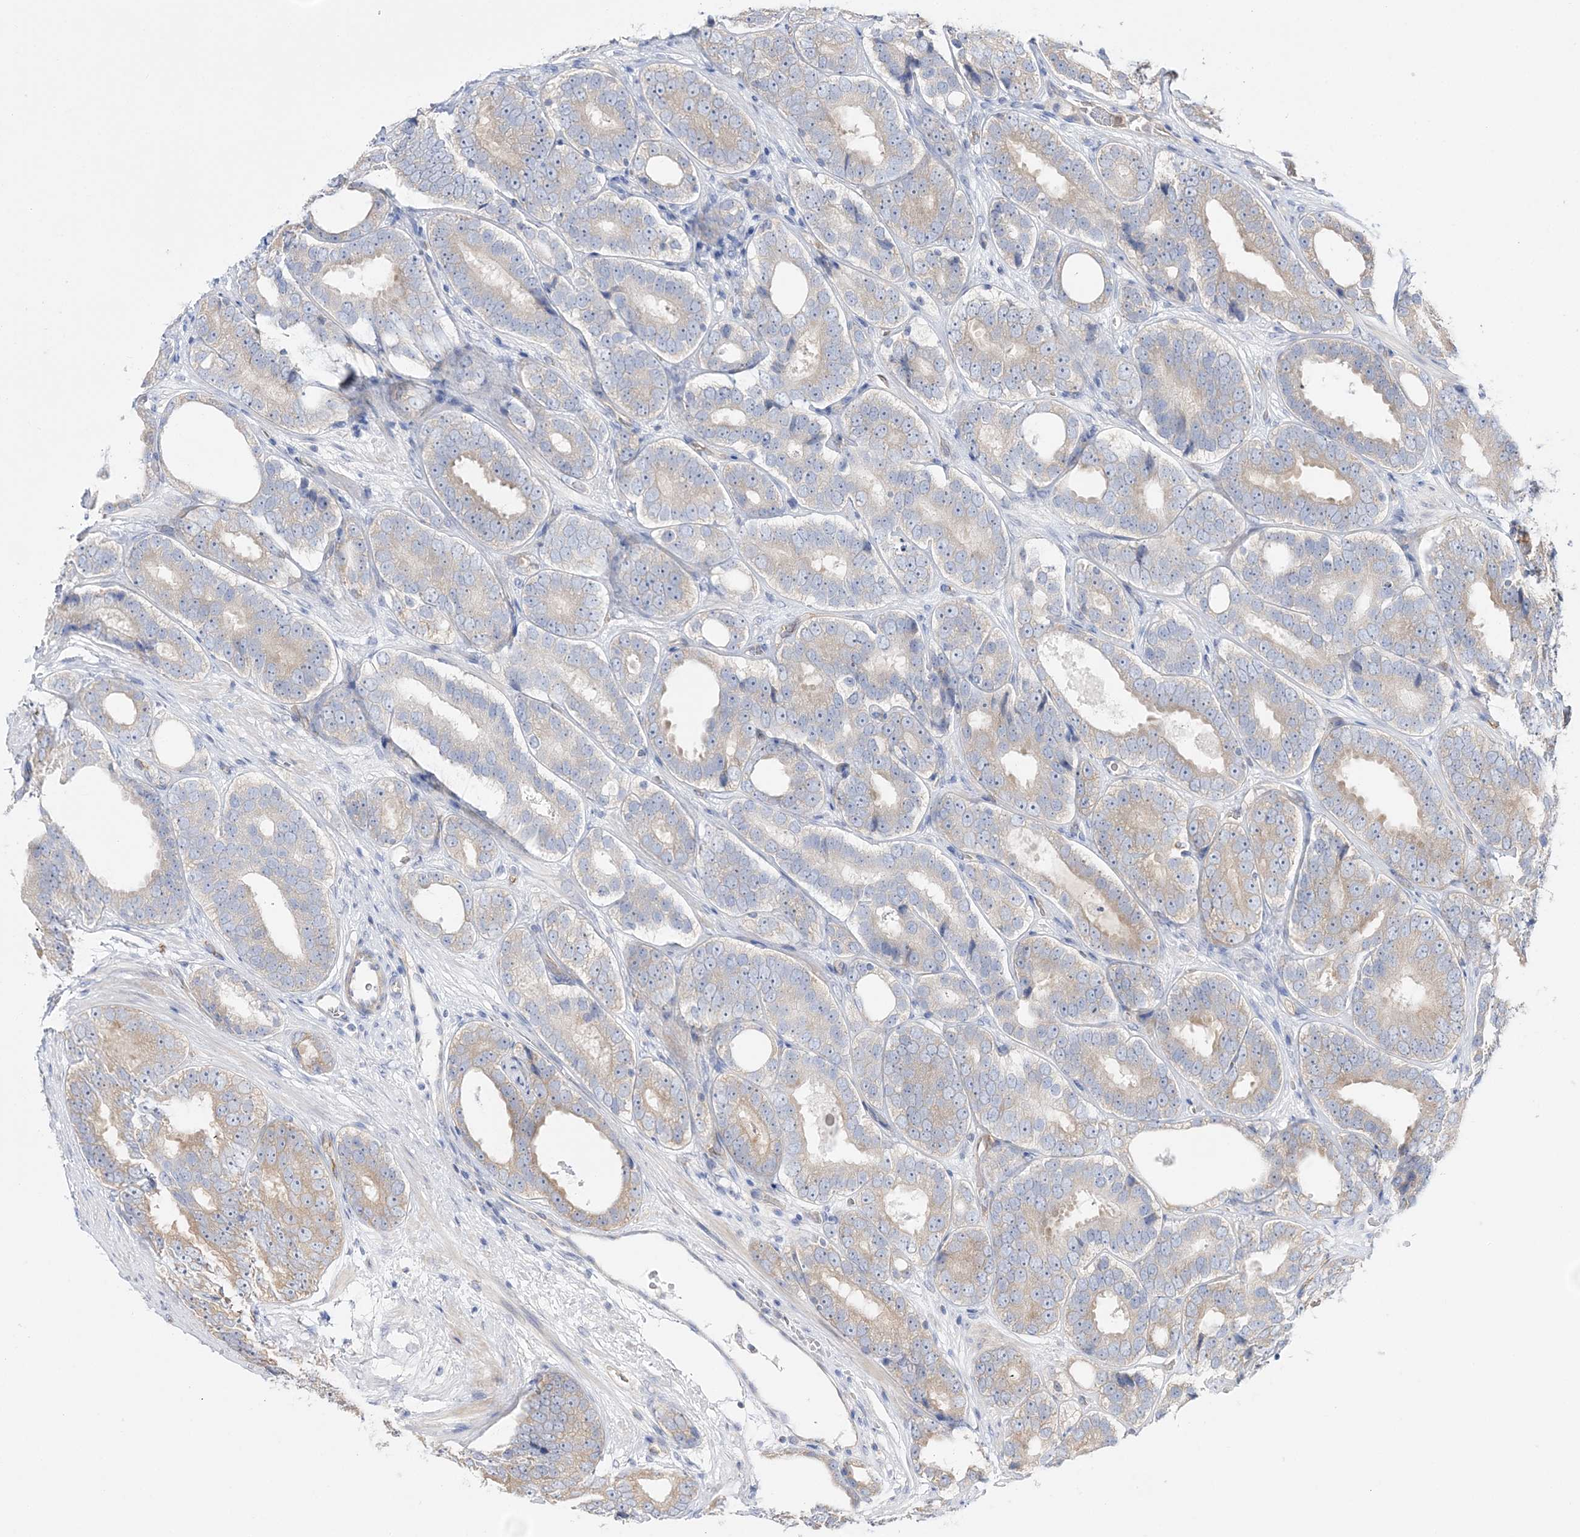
{"staining": {"intensity": "weak", "quantity": "<25%", "location": "cytoplasmic/membranous"}, "tissue": "prostate cancer", "cell_type": "Tumor cells", "image_type": "cancer", "snomed": [{"axis": "morphology", "description": "Adenocarcinoma, High grade"}, {"axis": "topography", "description": "Prostate"}], "caption": "The immunohistochemistry (IHC) image has no significant expression in tumor cells of prostate cancer (adenocarcinoma (high-grade)) tissue. (DAB immunohistochemistry (IHC) with hematoxylin counter stain).", "gene": "FARSB", "patient": {"sex": "male", "age": 56}}